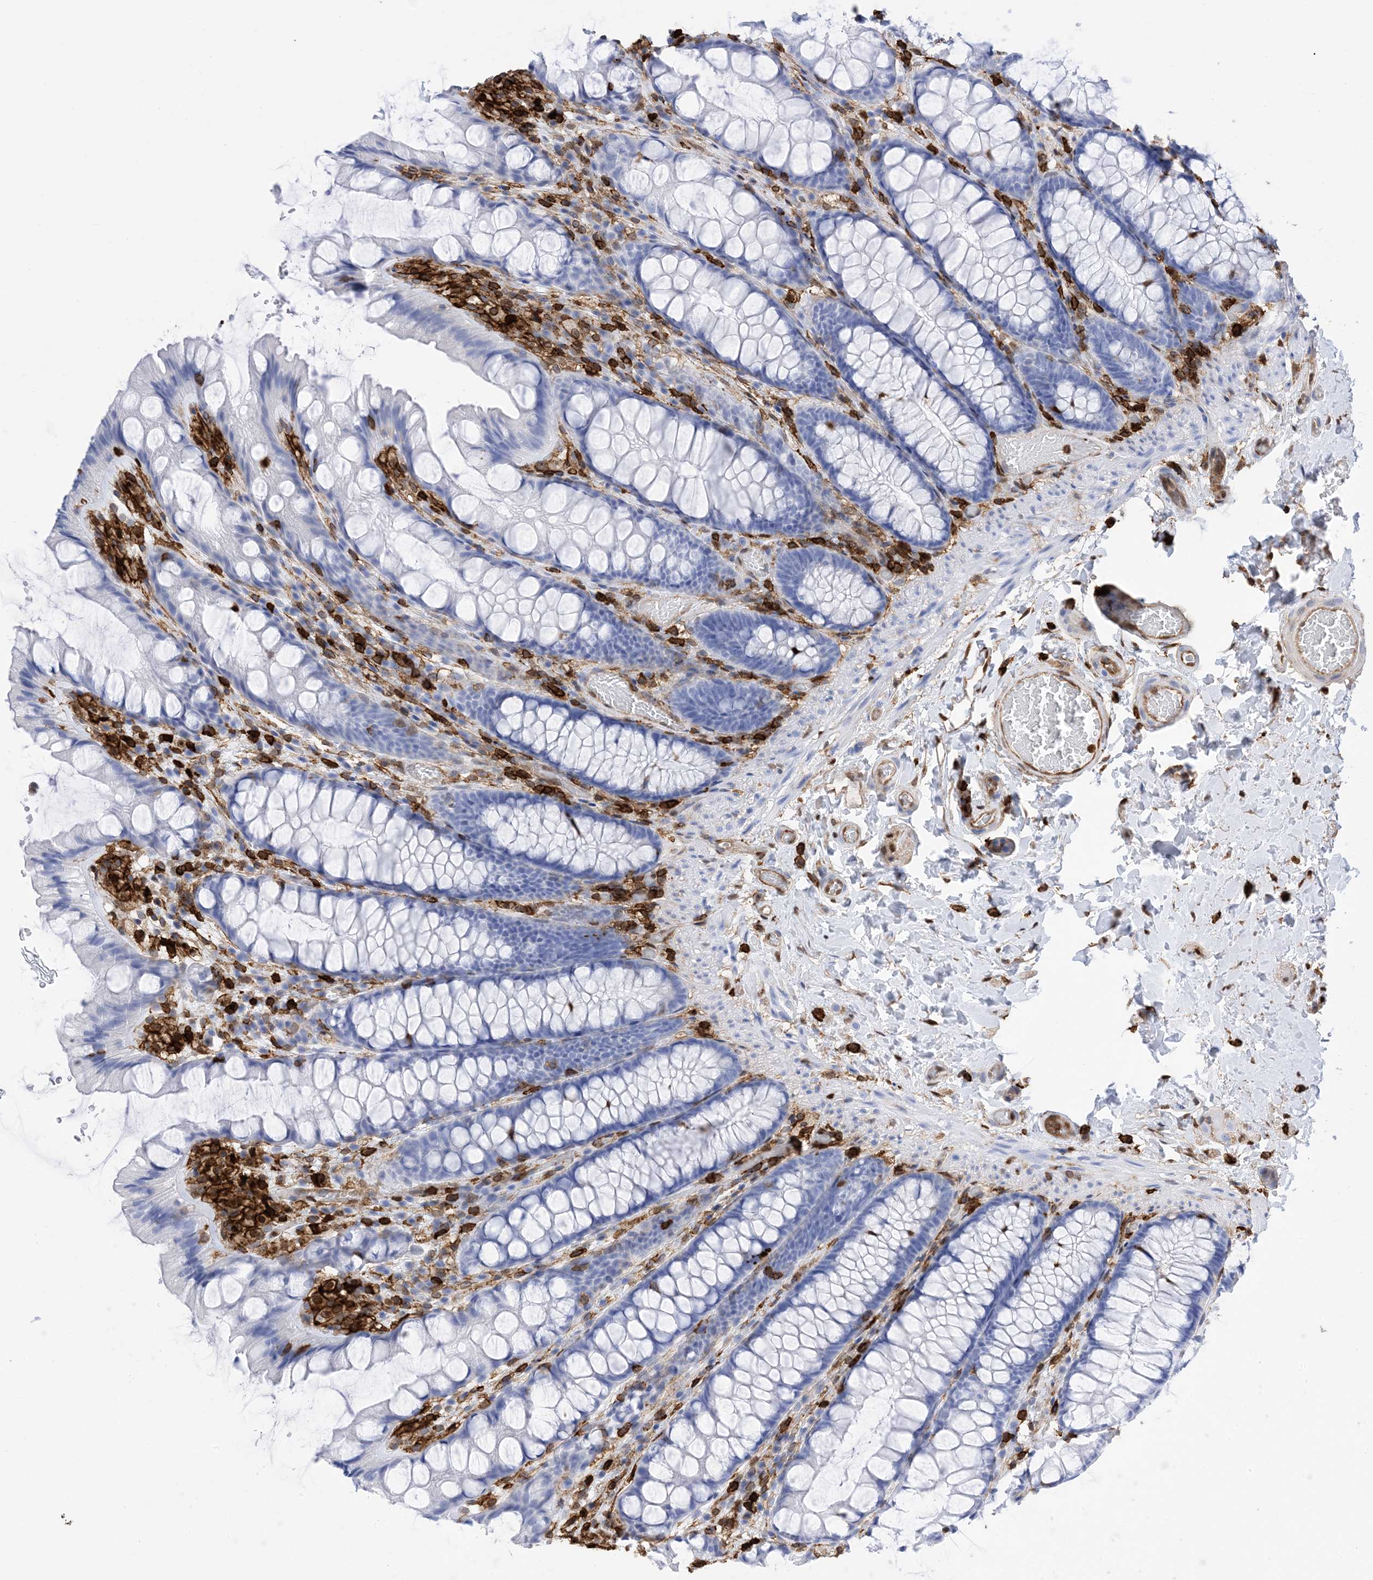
{"staining": {"intensity": "moderate", "quantity": ">75%", "location": "cytoplasmic/membranous"}, "tissue": "colon", "cell_type": "Endothelial cells", "image_type": "normal", "snomed": [{"axis": "morphology", "description": "Normal tissue, NOS"}, {"axis": "topography", "description": "Colon"}], "caption": "IHC (DAB (3,3'-diaminobenzidine)) staining of benign colon exhibits moderate cytoplasmic/membranous protein expression in about >75% of endothelial cells.", "gene": "ANXA1", "patient": {"sex": "male", "age": 47}}